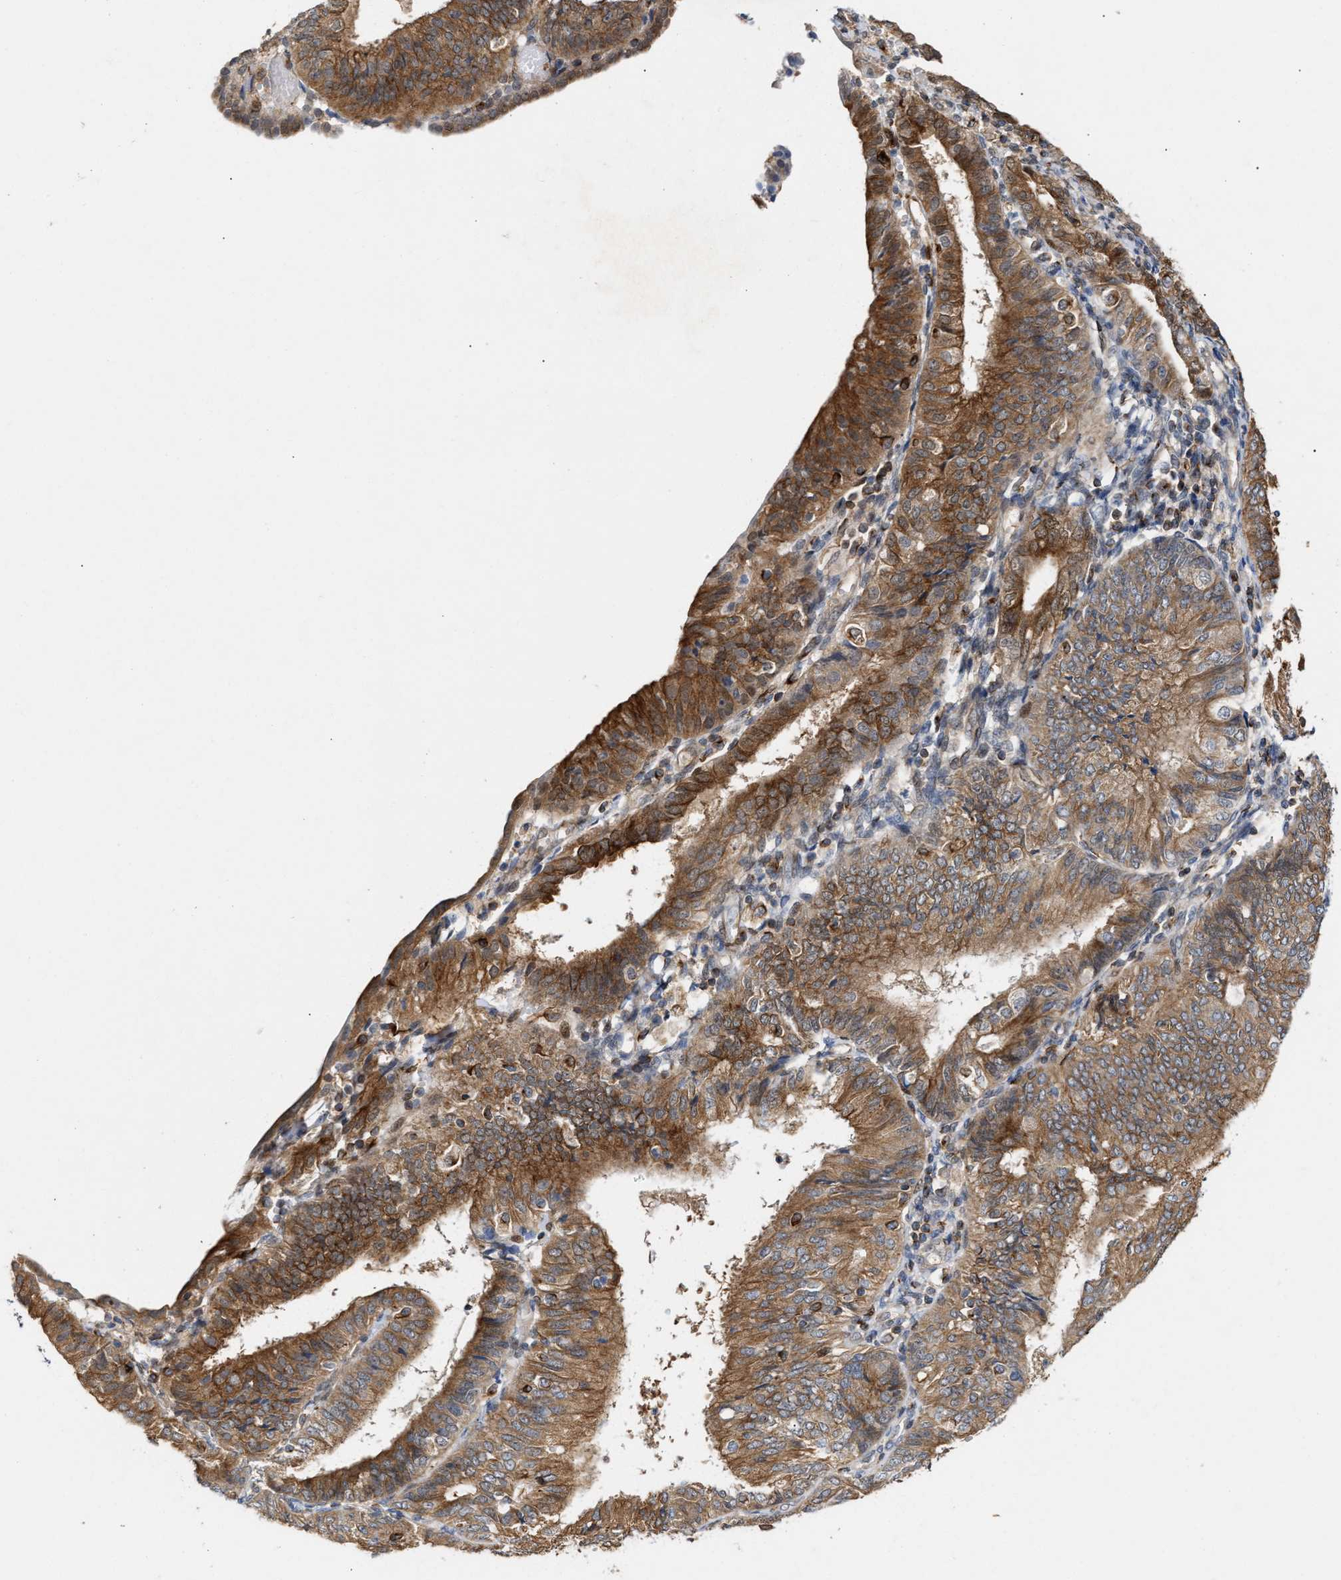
{"staining": {"intensity": "moderate", "quantity": ">75%", "location": "cytoplasmic/membranous"}, "tissue": "endometrial cancer", "cell_type": "Tumor cells", "image_type": "cancer", "snomed": [{"axis": "morphology", "description": "Adenocarcinoma, NOS"}, {"axis": "topography", "description": "Endometrium"}], "caption": "The immunohistochemical stain shows moderate cytoplasmic/membranous expression in tumor cells of adenocarcinoma (endometrial) tissue. Immunohistochemistry (ihc) stains the protein in brown and the nuclei are stained blue.", "gene": "BBLN", "patient": {"sex": "female", "age": 58}}